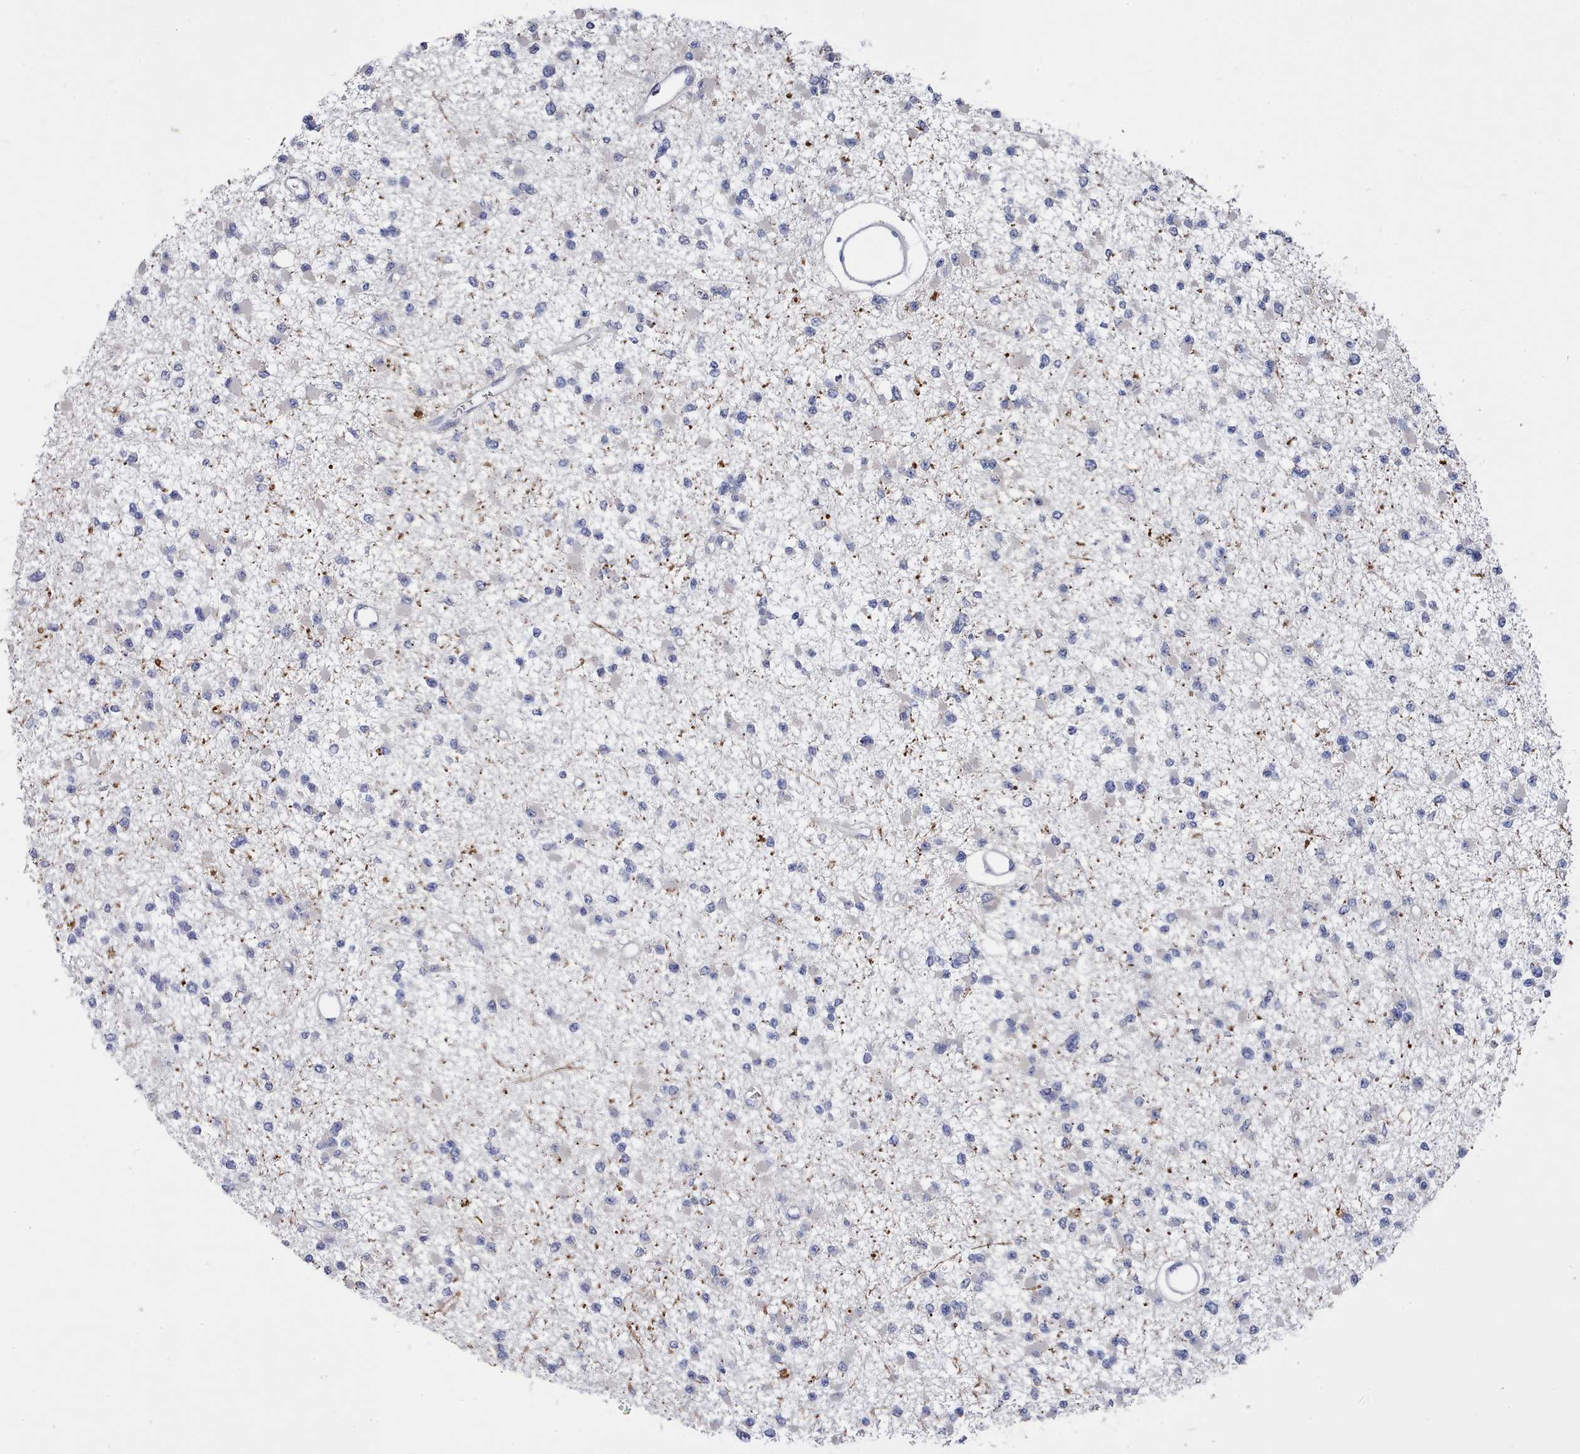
{"staining": {"intensity": "negative", "quantity": "none", "location": "none"}, "tissue": "glioma", "cell_type": "Tumor cells", "image_type": "cancer", "snomed": [{"axis": "morphology", "description": "Glioma, malignant, Low grade"}, {"axis": "topography", "description": "Brain"}], "caption": "Tumor cells are negative for protein expression in human glioma.", "gene": "ACAD11", "patient": {"sex": "female", "age": 22}}